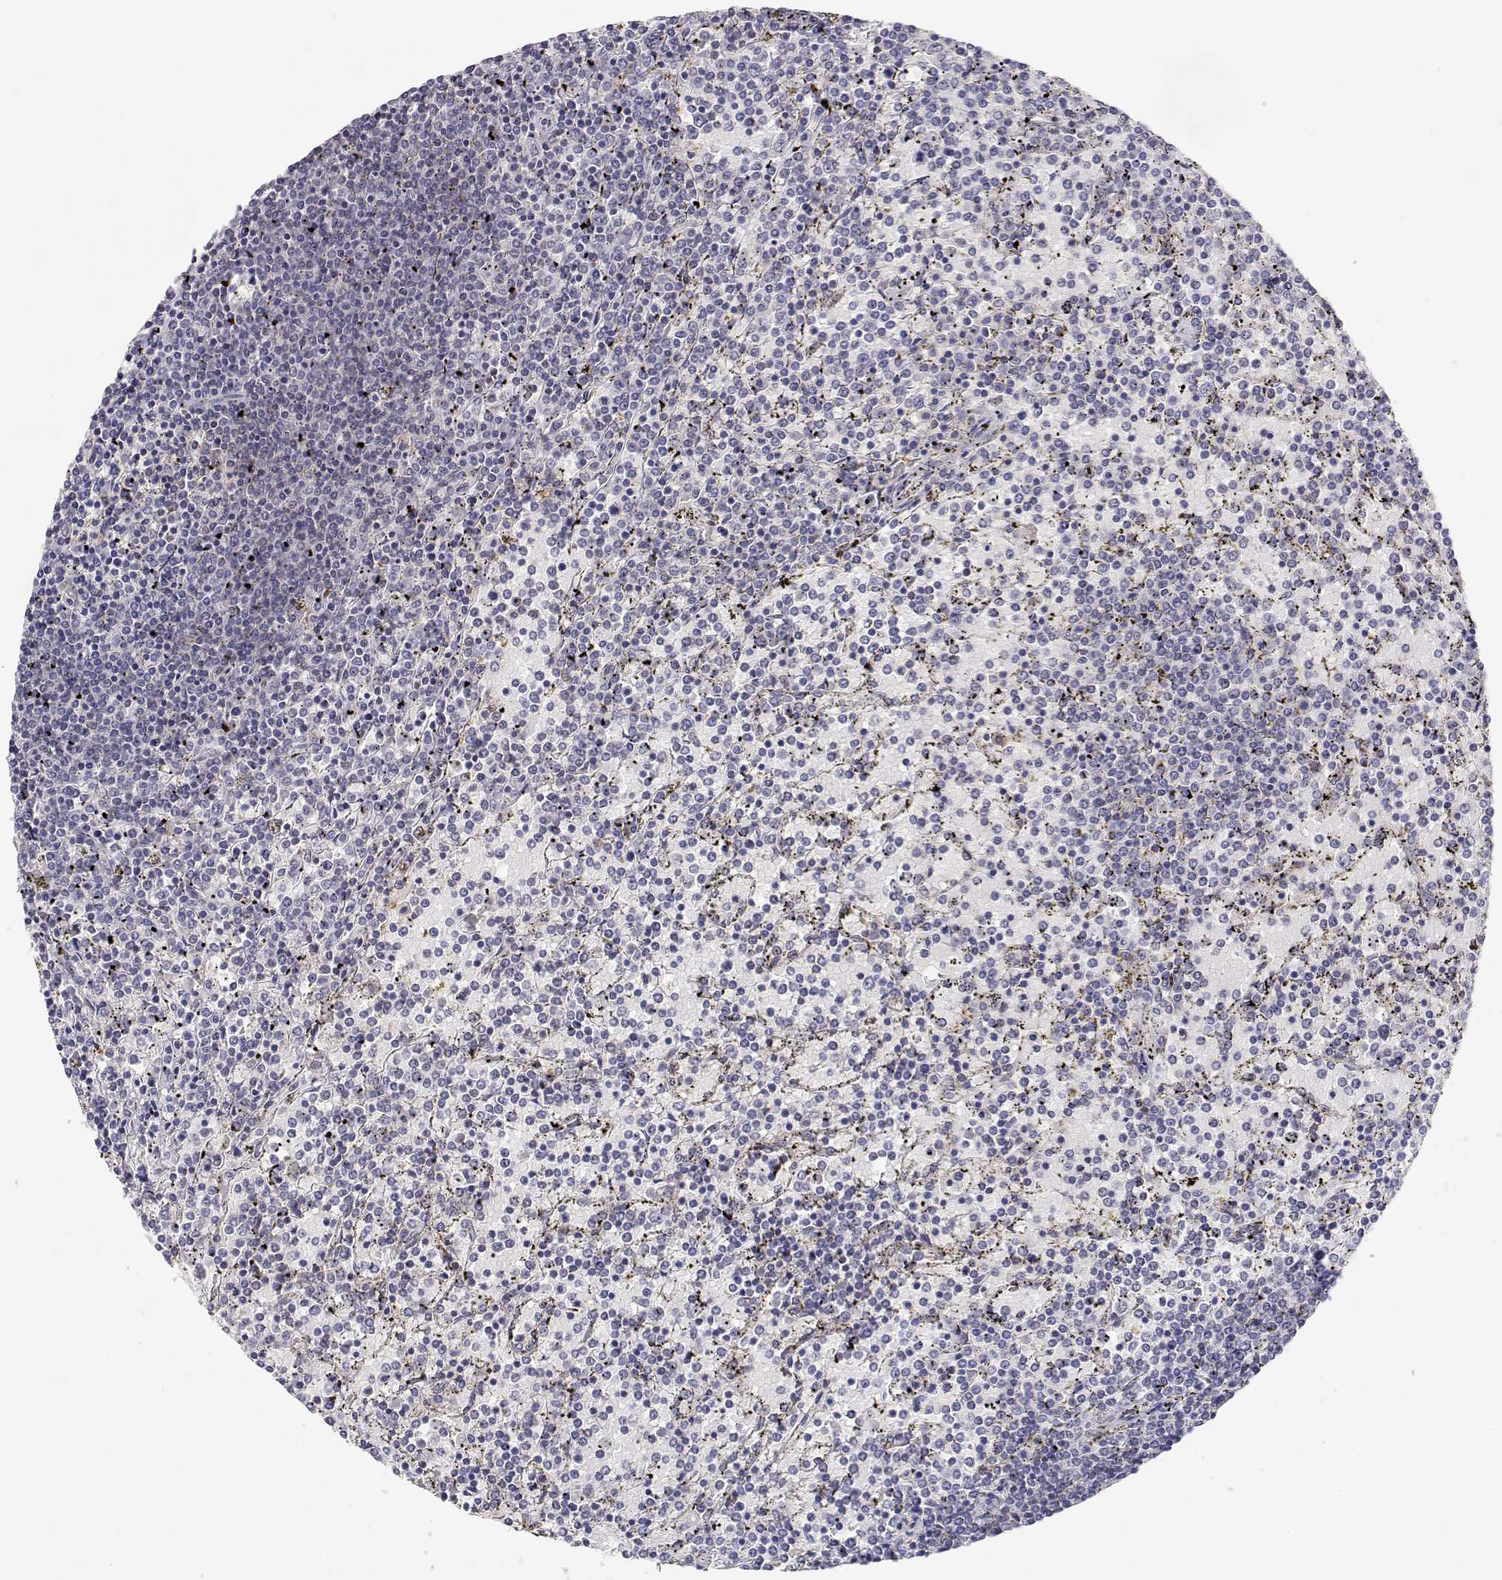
{"staining": {"intensity": "negative", "quantity": "none", "location": "none"}, "tissue": "lymphoma", "cell_type": "Tumor cells", "image_type": "cancer", "snomed": [{"axis": "morphology", "description": "Malignant lymphoma, non-Hodgkin's type, Low grade"}, {"axis": "topography", "description": "Spleen"}], "caption": "This is an immunohistochemistry (IHC) histopathology image of malignant lymphoma, non-Hodgkin's type (low-grade). There is no positivity in tumor cells.", "gene": "ADA", "patient": {"sex": "female", "age": 77}}